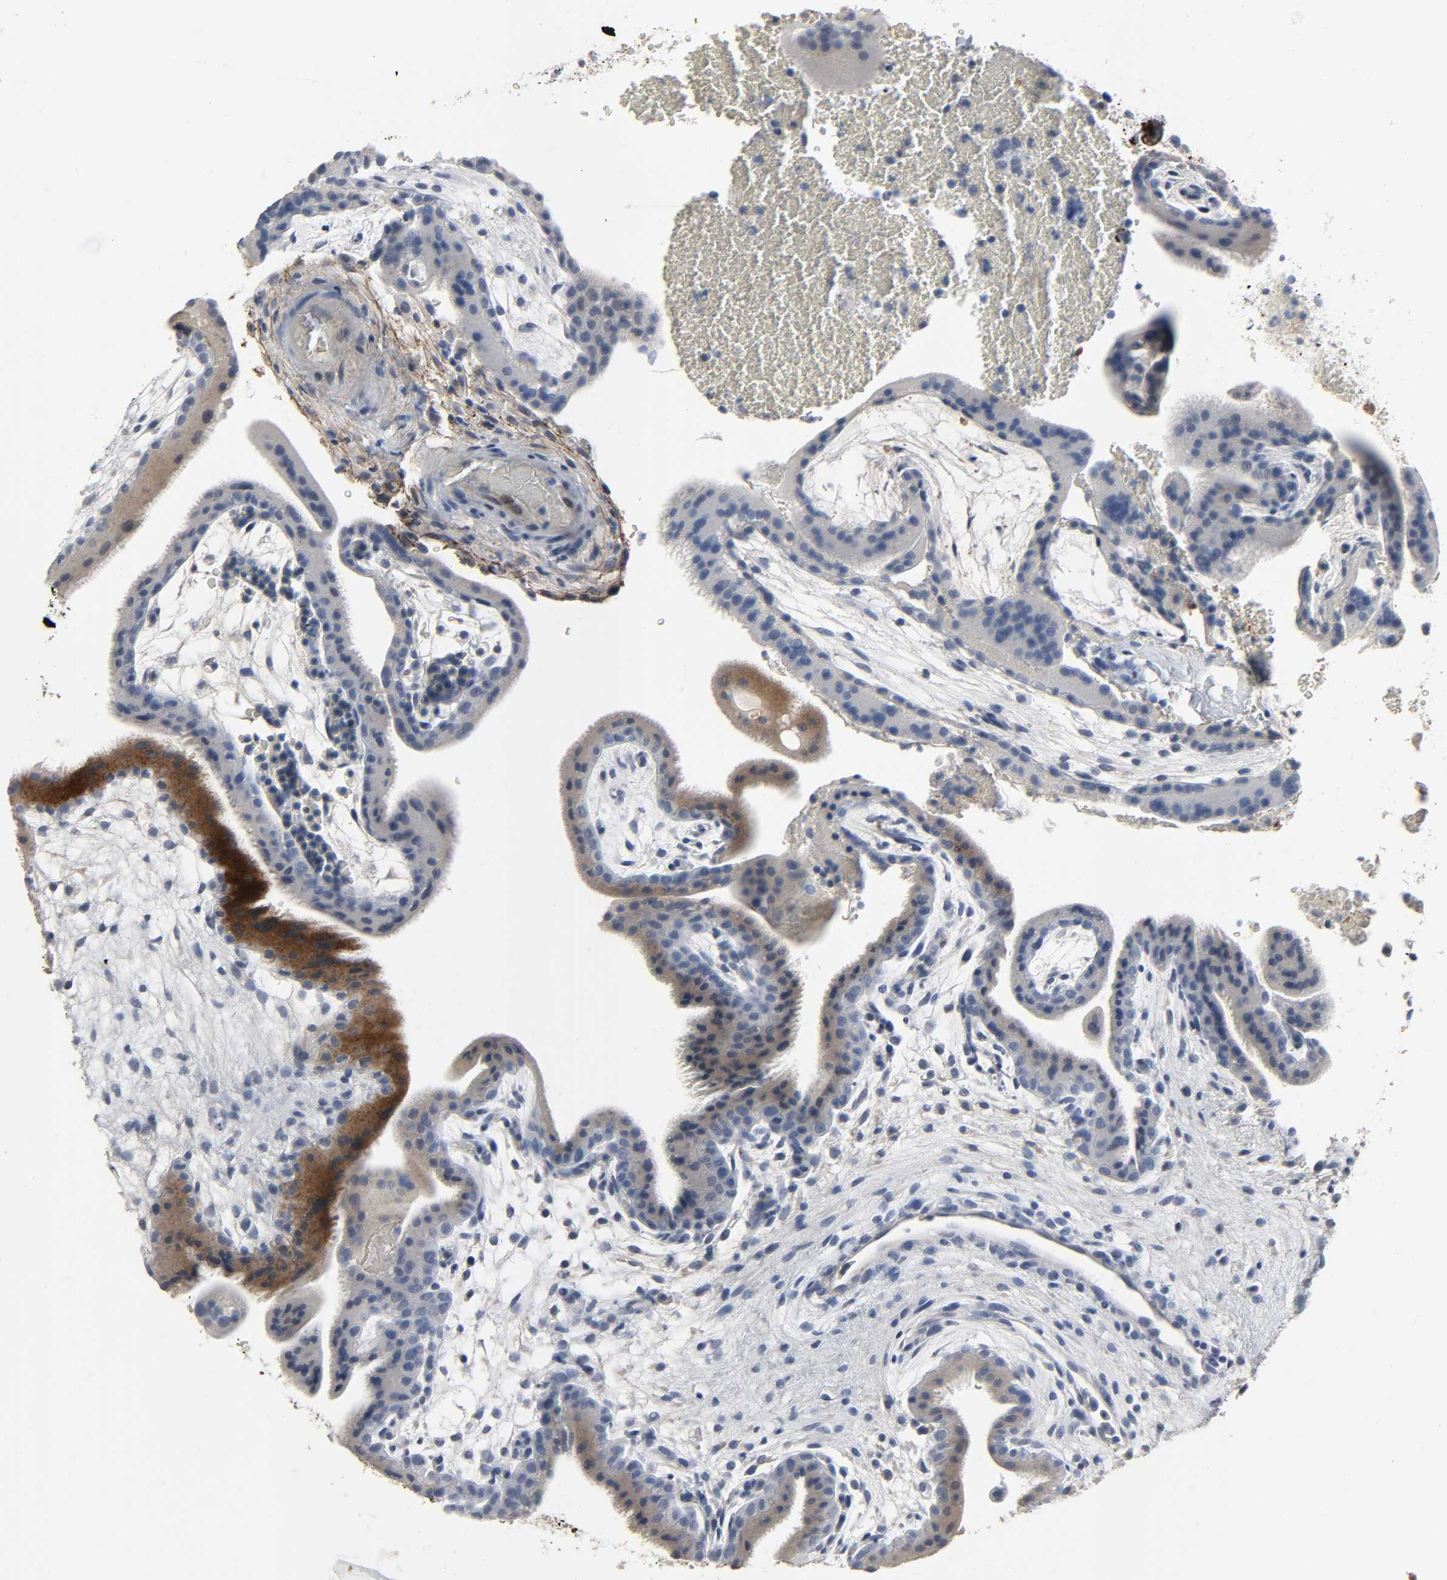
{"staining": {"intensity": "moderate", "quantity": "25%-75%", "location": "cytoplasmic/membranous"}, "tissue": "placenta", "cell_type": "Trophoblastic cells", "image_type": "normal", "snomed": [{"axis": "morphology", "description": "Normal tissue, NOS"}, {"axis": "topography", "description": "Placenta"}], "caption": "DAB (3,3'-diaminobenzidine) immunohistochemical staining of benign human placenta shows moderate cytoplasmic/membranous protein positivity in about 25%-75% of trophoblastic cells.", "gene": "FBLN5", "patient": {"sex": "female", "age": 19}}